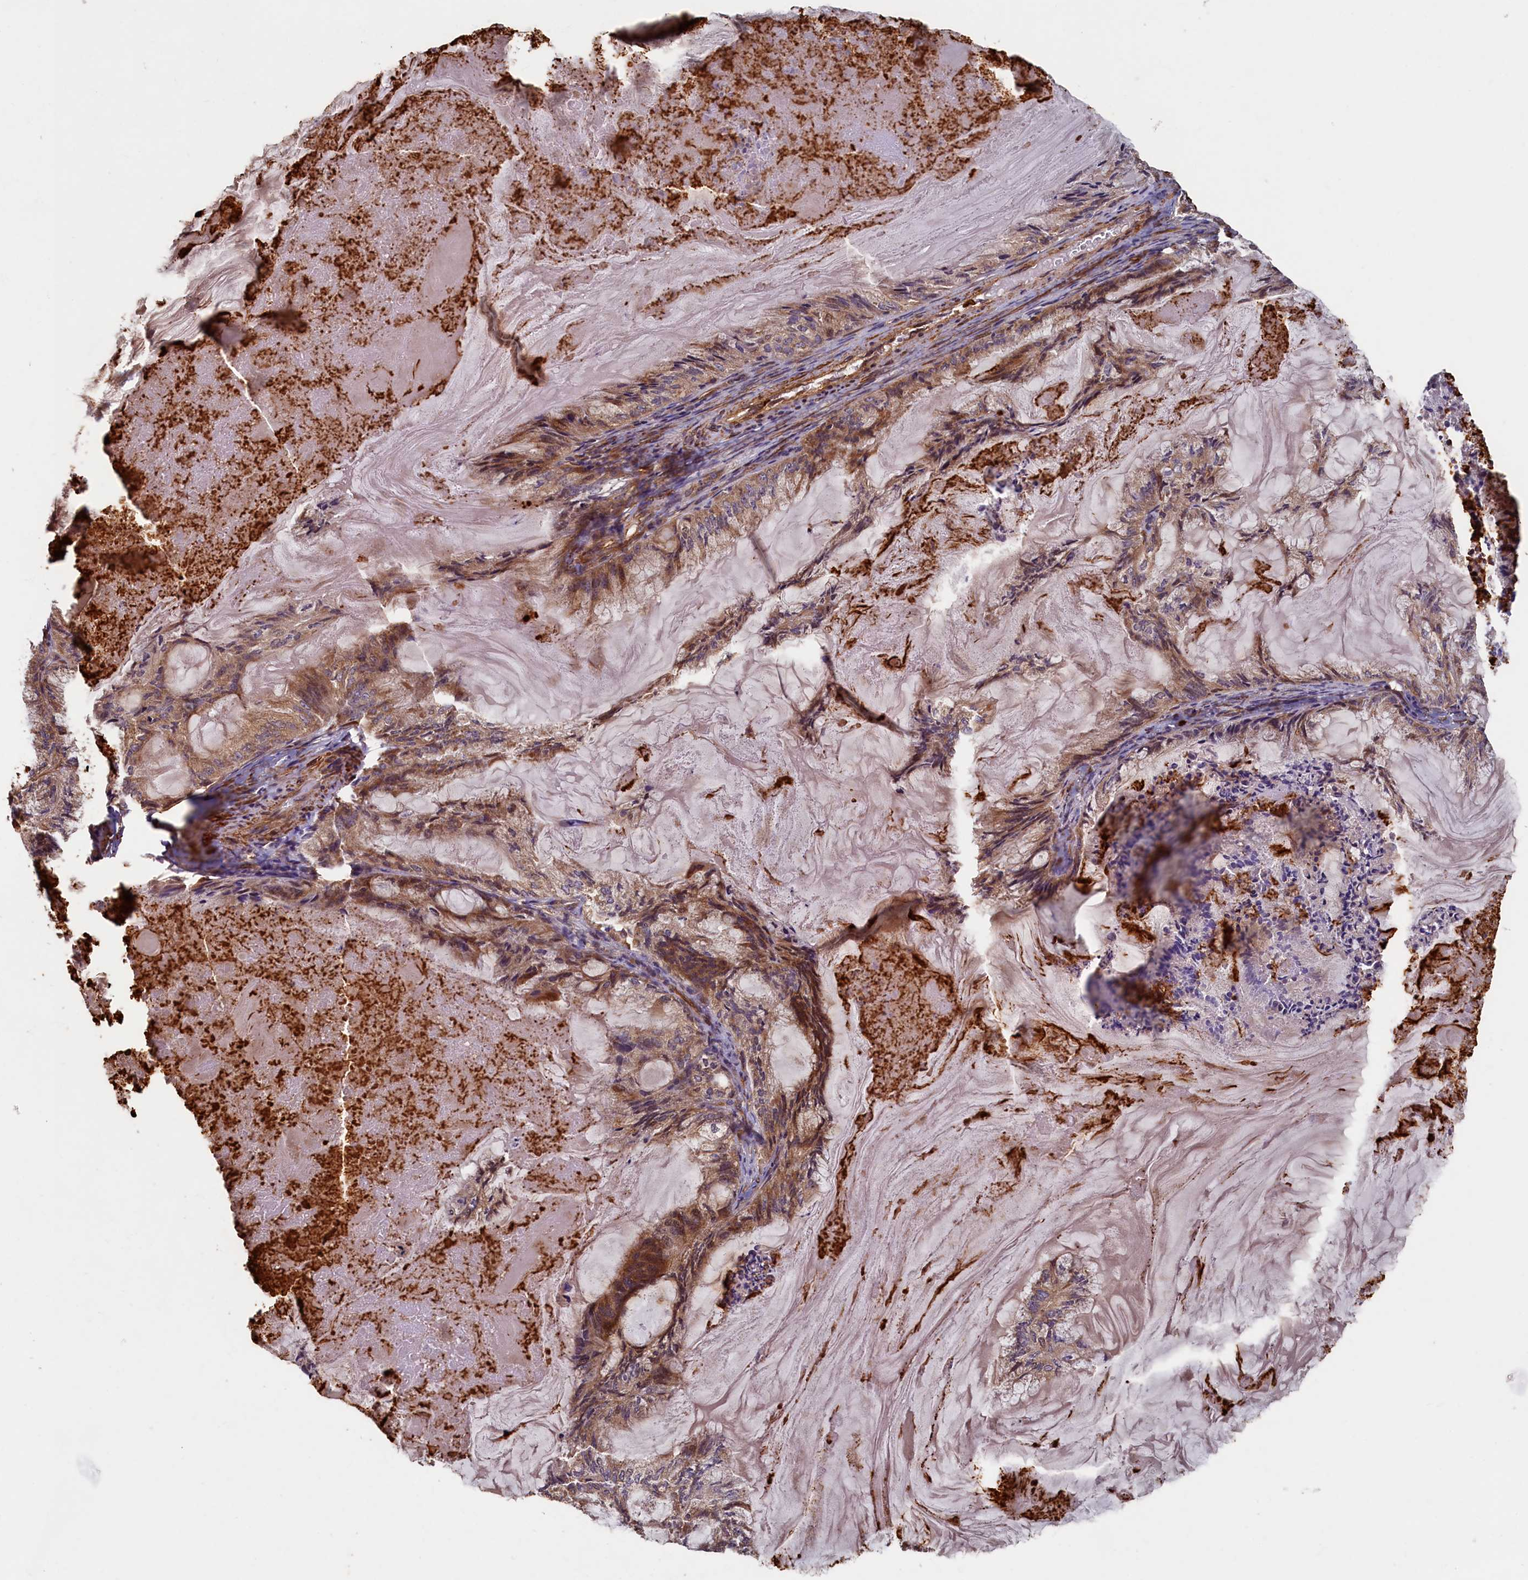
{"staining": {"intensity": "moderate", "quantity": ">75%", "location": "cytoplasmic/membranous"}, "tissue": "endometrial cancer", "cell_type": "Tumor cells", "image_type": "cancer", "snomed": [{"axis": "morphology", "description": "Adenocarcinoma, NOS"}, {"axis": "topography", "description": "Endometrium"}], "caption": "DAB immunohistochemical staining of human endometrial cancer displays moderate cytoplasmic/membranous protein positivity in about >75% of tumor cells.", "gene": "CCDC102B", "patient": {"sex": "female", "age": 86}}